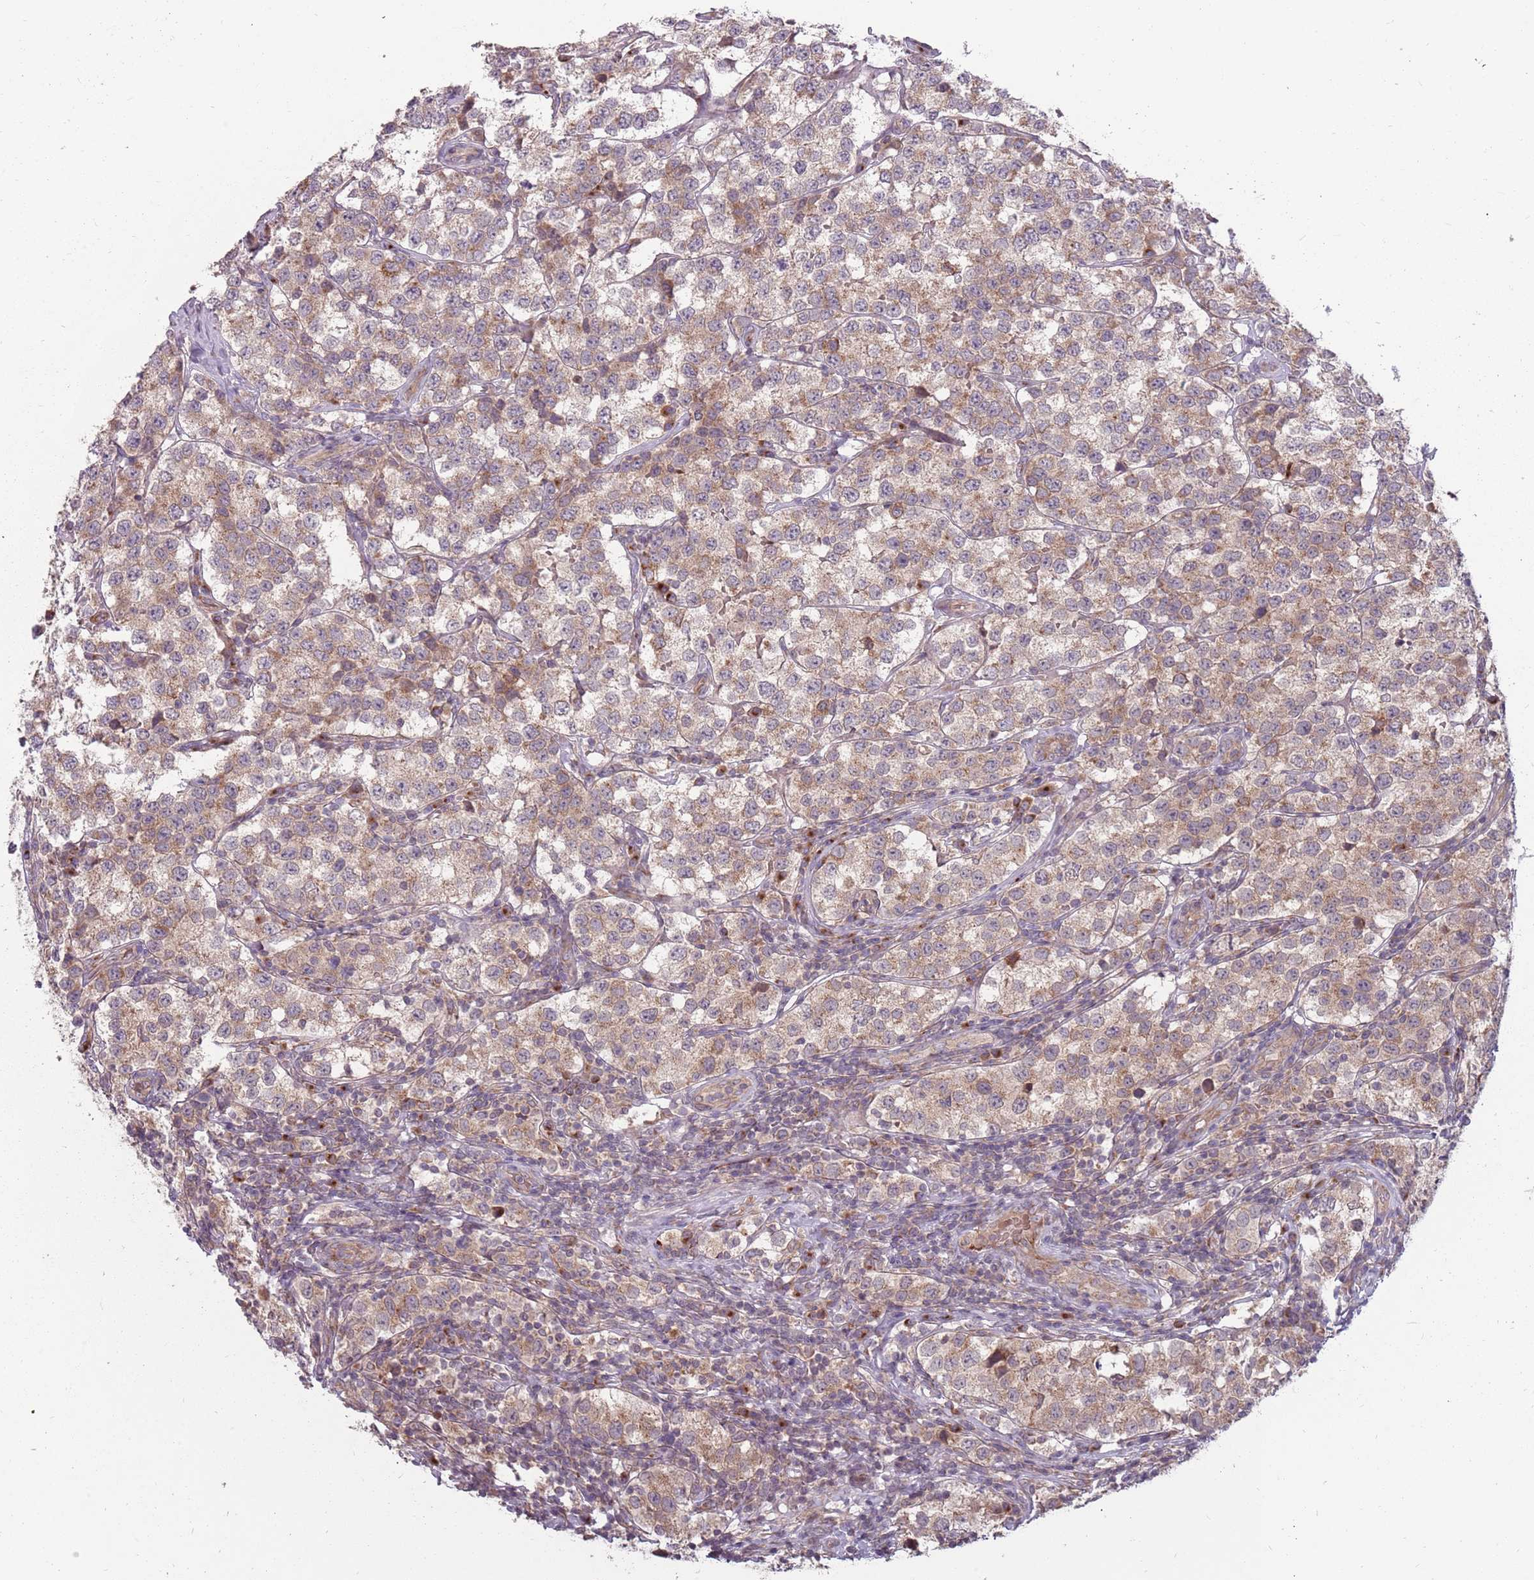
{"staining": {"intensity": "weak", "quantity": "25%-75%", "location": "cytoplasmic/membranous"}, "tissue": "testis cancer", "cell_type": "Tumor cells", "image_type": "cancer", "snomed": [{"axis": "morphology", "description": "Seminoma, NOS"}, {"axis": "topography", "description": "Testis"}], "caption": "DAB (3,3'-diaminobenzidine) immunohistochemical staining of human testis cancer exhibits weak cytoplasmic/membranous protein expression in approximately 25%-75% of tumor cells.", "gene": "PLD6", "patient": {"sex": "male", "age": 34}}